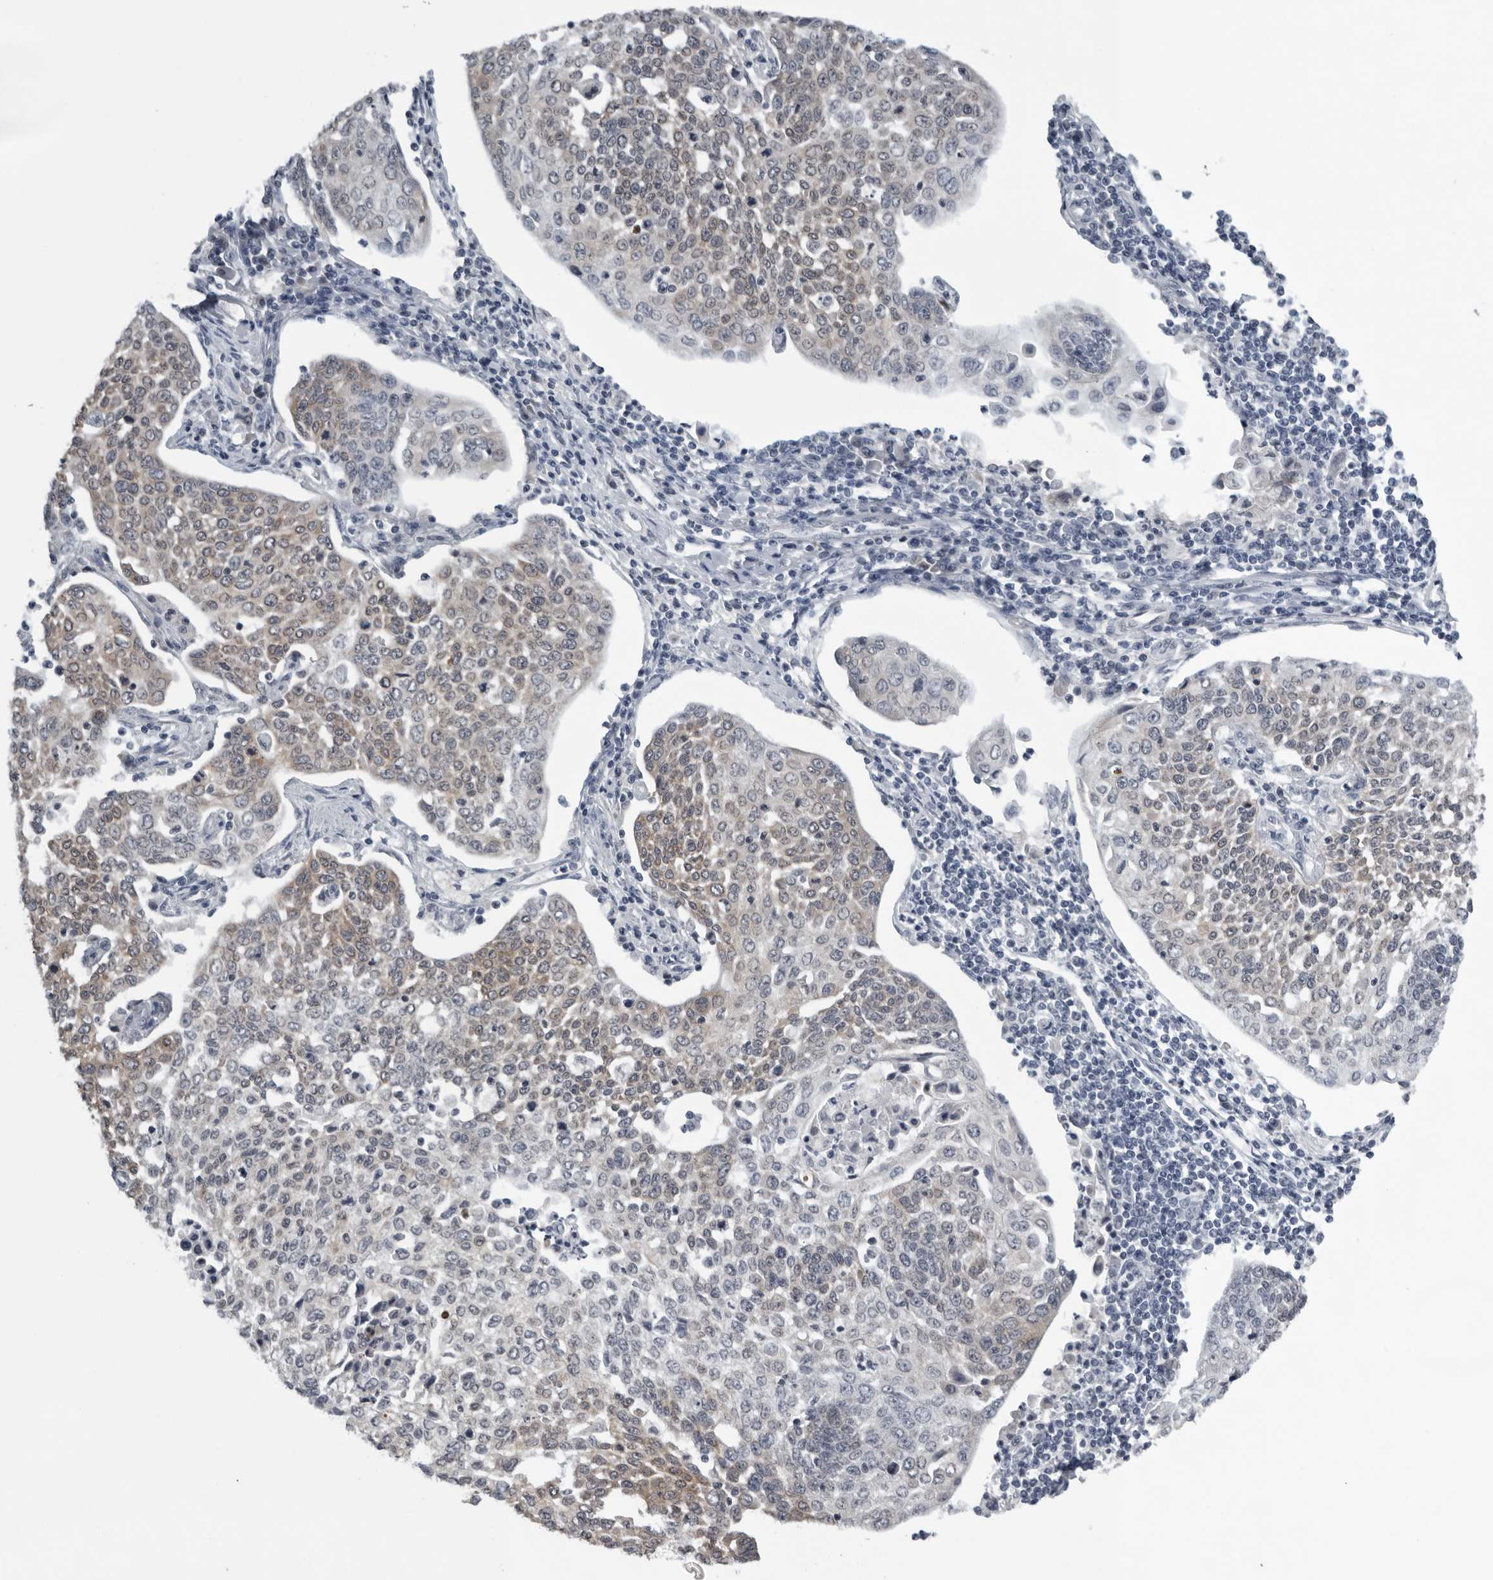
{"staining": {"intensity": "weak", "quantity": "<25%", "location": "cytoplasmic/membranous"}, "tissue": "cervical cancer", "cell_type": "Tumor cells", "image_type": "cancer", "snomed": [{"axis": "morphology", "description": "Squamous cell carcinoma, NOS"}, {"axis": "topography", "description": "Cervix"}], "caption": "IHC image of neoplastic tissue: cervical cancer stained with DAB (3,3'-diaminobenzidine) displays no significant protein staining in tumor cells. (DAB (3,3'-diaminobenzidine) immunohistochemistry (IHC) with hematoxylin counter stain).", "gene": "CPT2", "patient": {"sex": "female", "age": 34}}